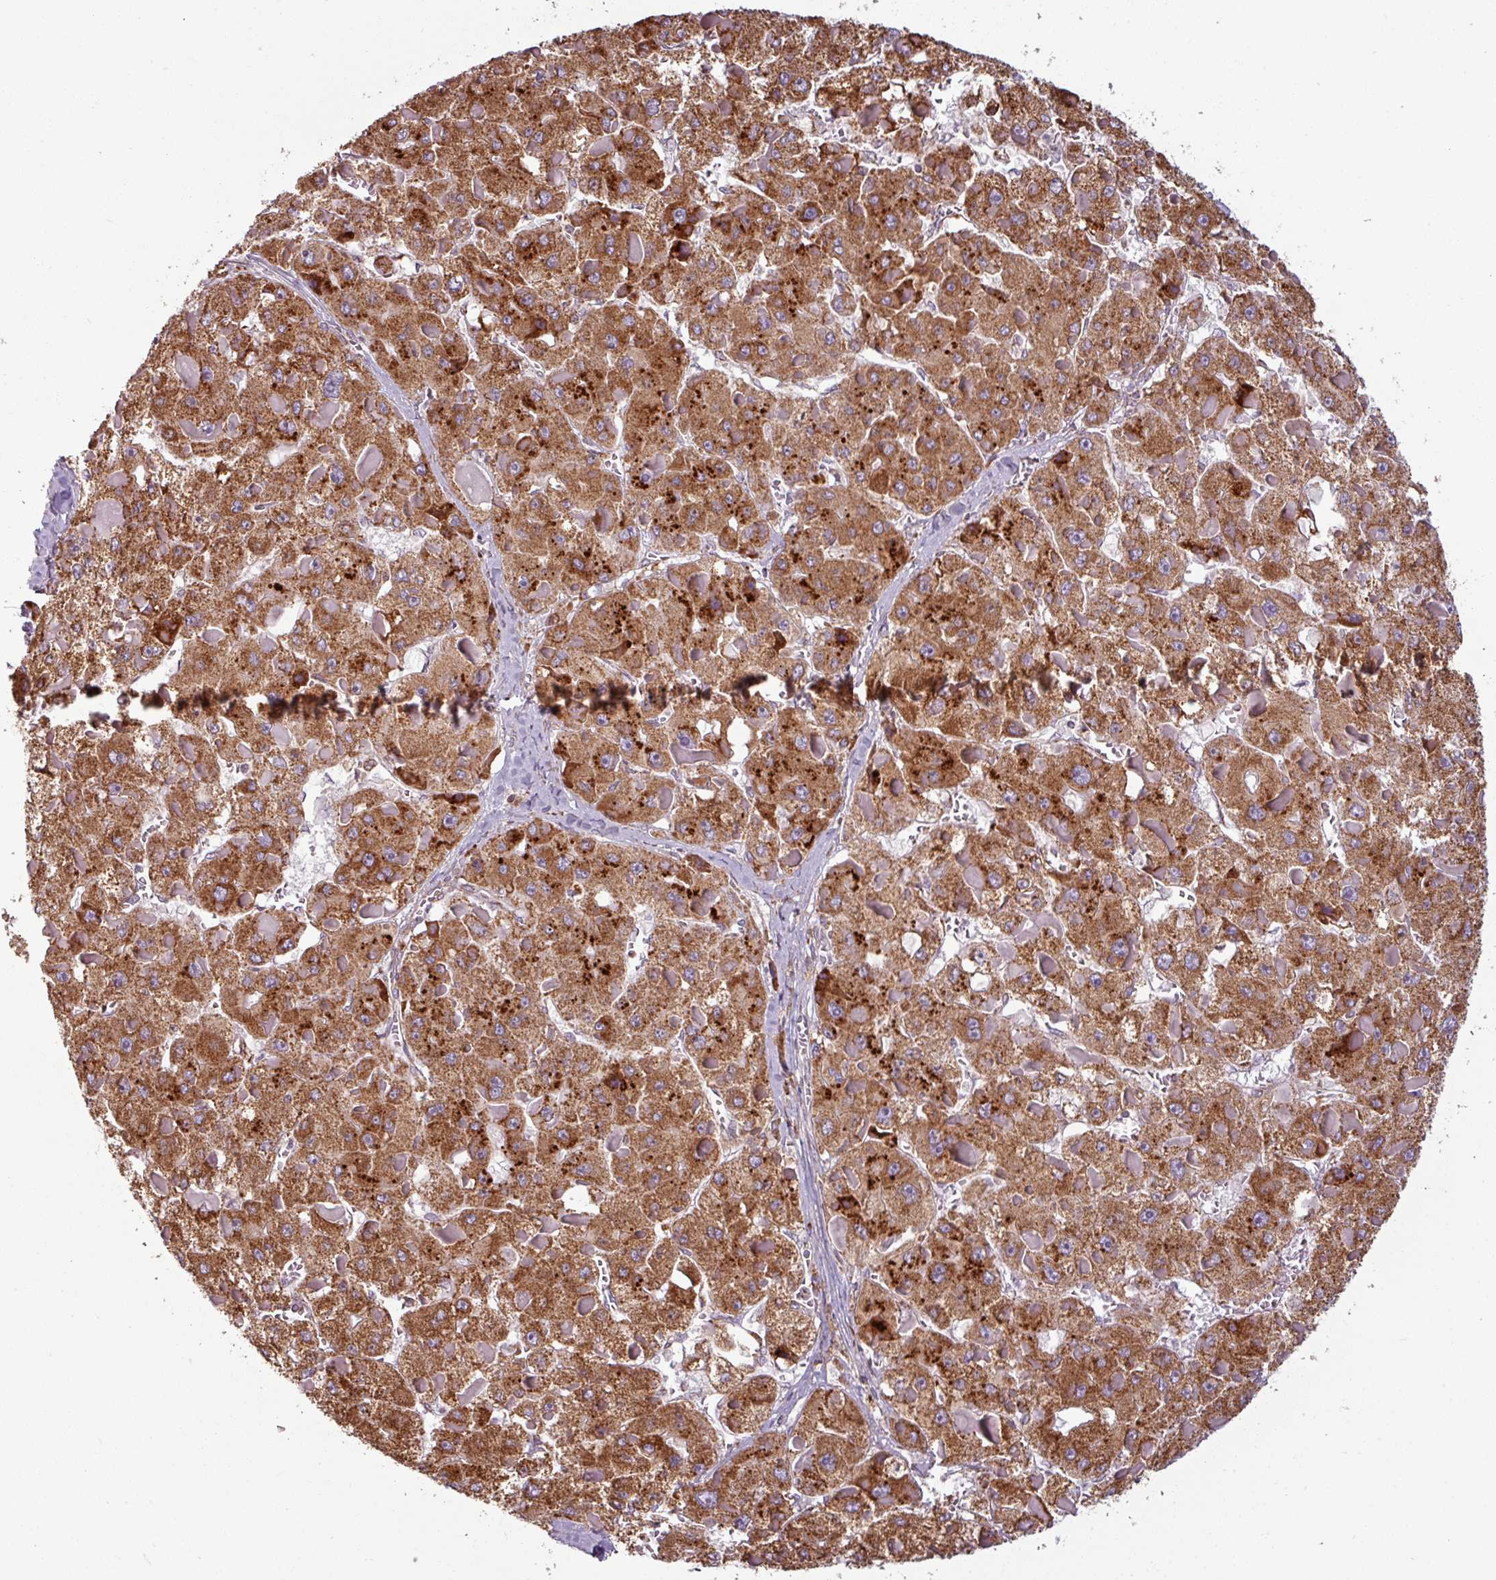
{"staining": {"intensity": "moderate", "quantity": ">75%", "location": "cytoplasmic/membranous"}, "tissue": "liver cancer", "cell_type": "Tumor cells", "image_type": "cancer", "snomed": [{"axis": "morphology", "description": "Carcinoma, Hepatocellular, NOS"}, {"axis": "topography", "description": "Liver"}], "caption": "Human liver cancer stained with a protein marker displays moderate staining in tumor cells.", "gene": "MAGT1", "patient": {"sex": "female", "age": 73}}